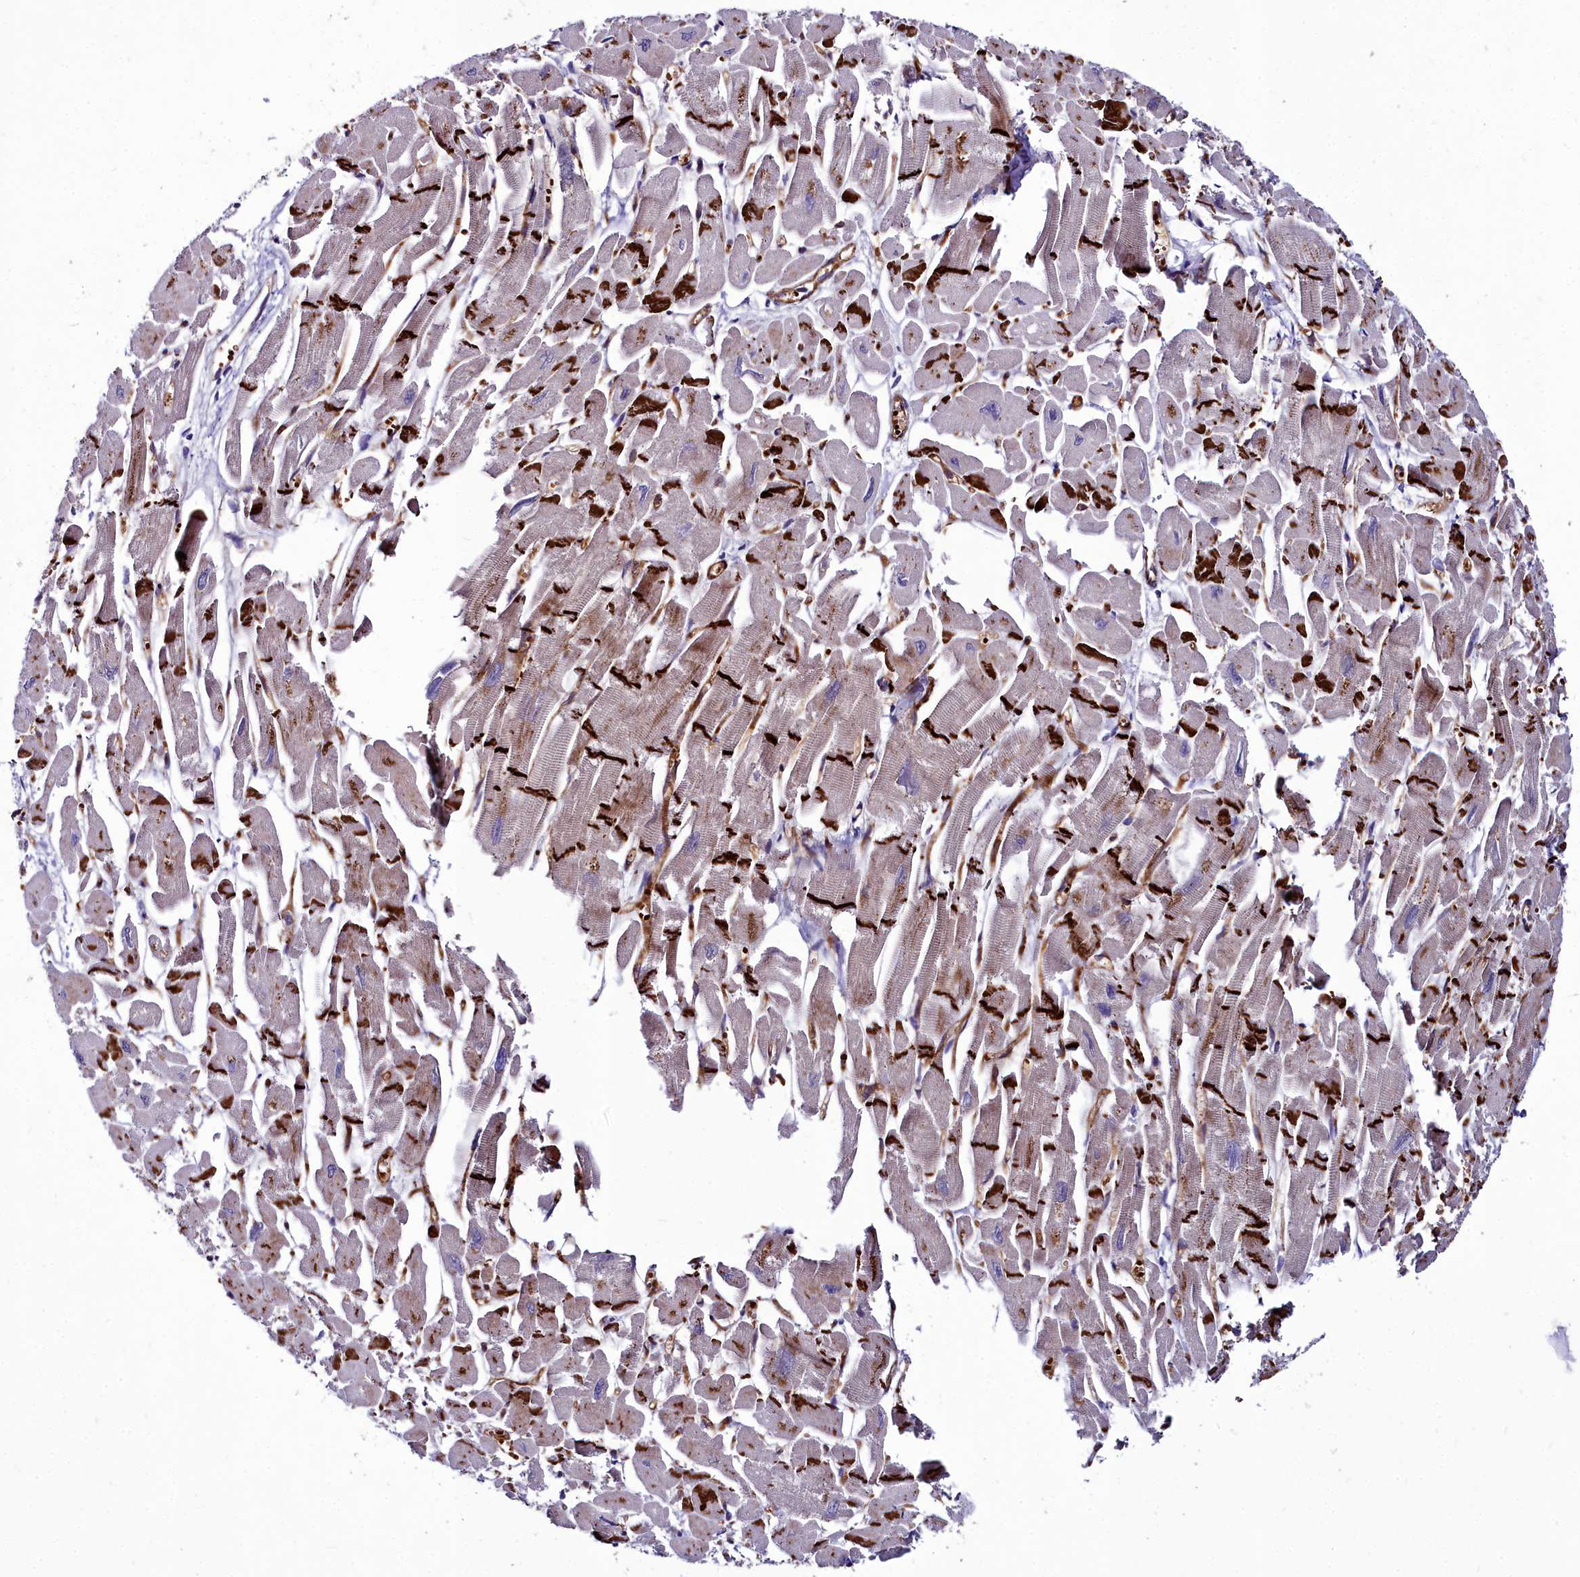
{"staining": {"intensity": "strong", "quantity": "25%-75%", "location": "cytoplasmic/membranous"}, "tissue": "heart muscle", "cell_type": "Cardiomyocytes", "image_type": "normal", "snomed": [{"axis": "morphology", "description": "Normal tissue, NOS"}, {"axis": "topography", "description": "Heart"}], "caption": "Heart muscle stained with DAB immunohistochemistry demonstrates high levels of strong cytoplasmic/membranous staining in about 25%-75% of cardiomyocytes.", "gene": "CYP4F11", "patient": {"sex": "male", "age": 54}}